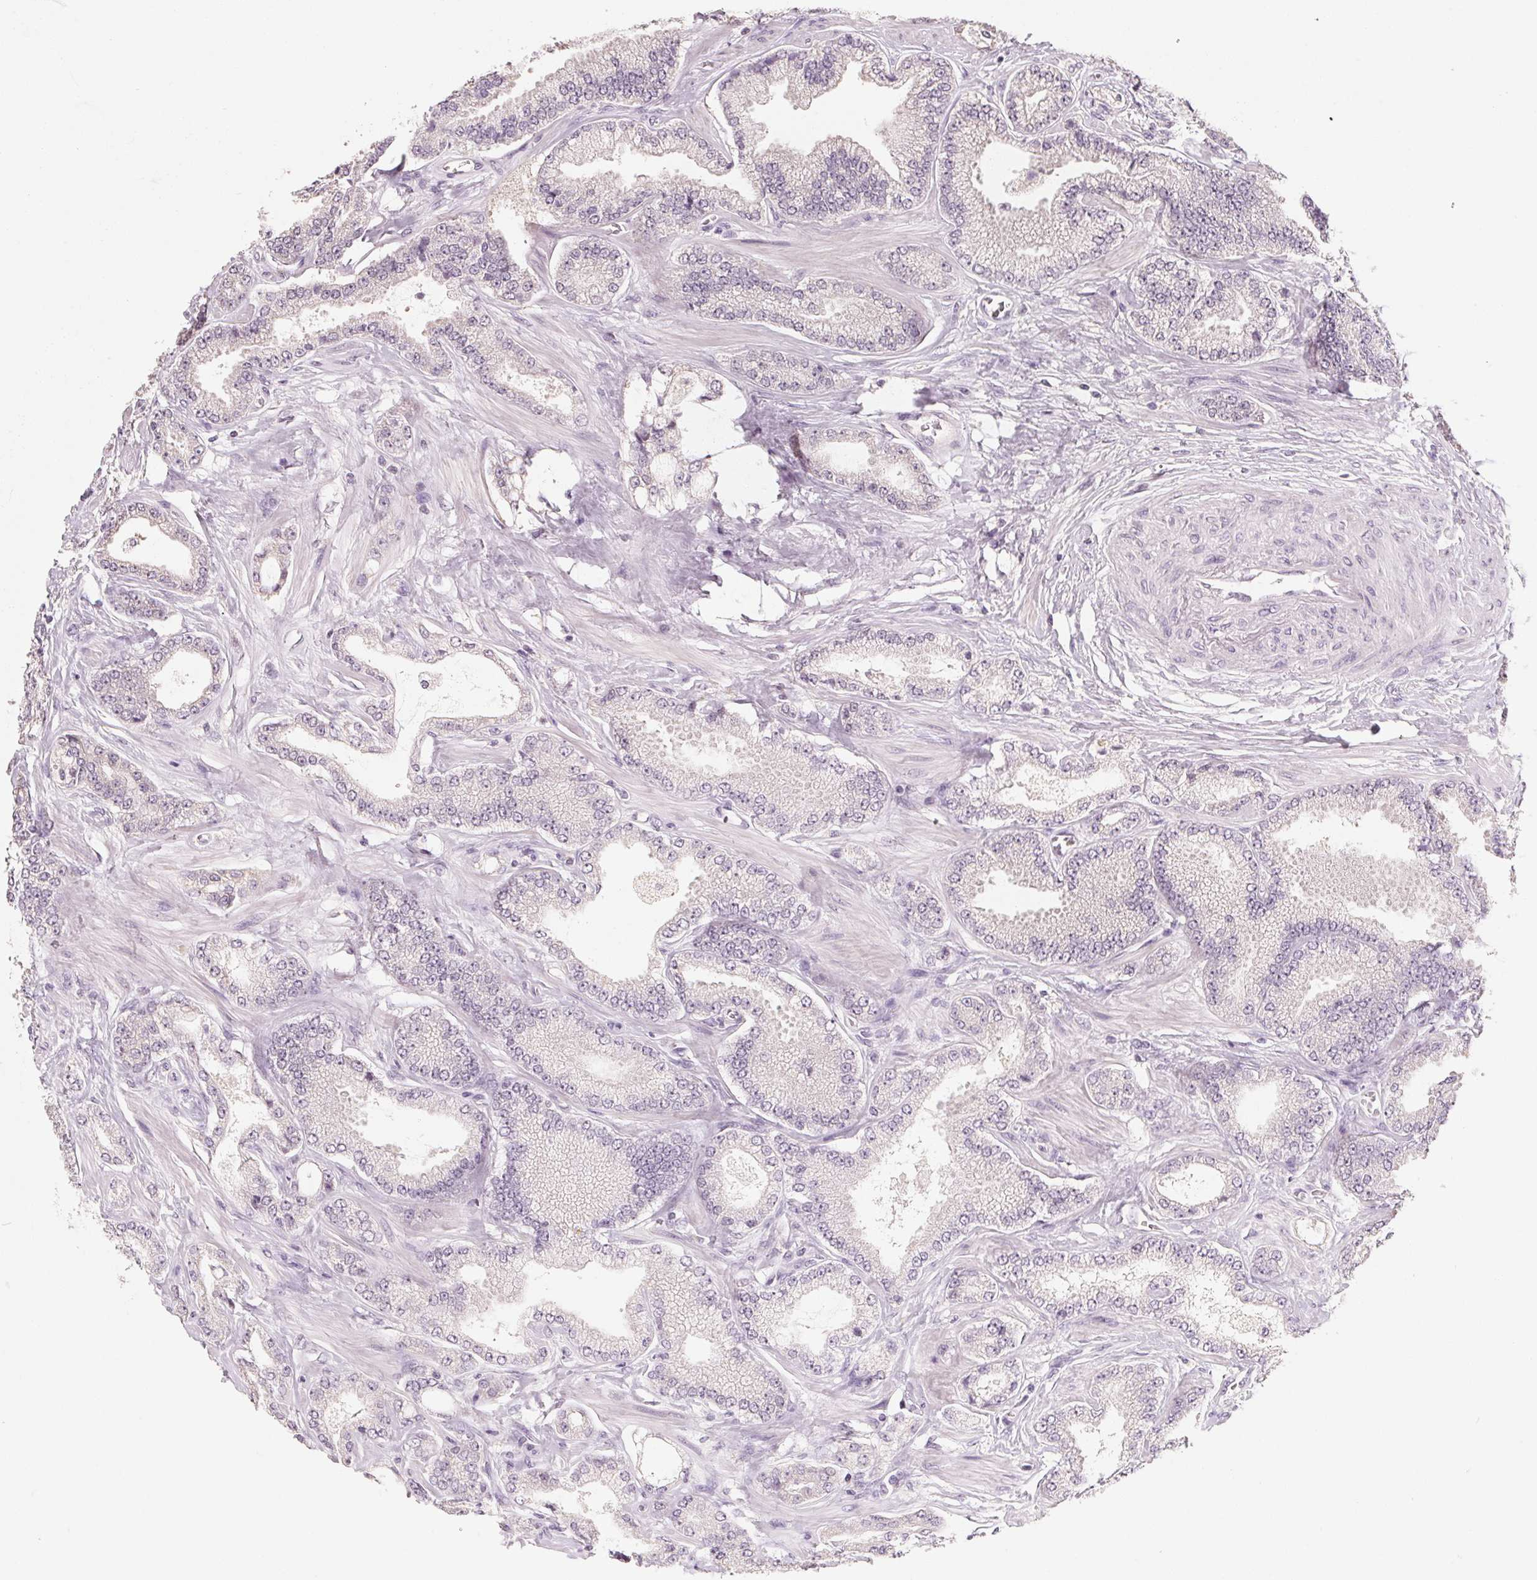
{"staining": {"intensity": "negative", "quantity": "none", "location": "none"}, "tissue": "prostate cancer", "cell_type": "Tumor cells", "image_type": "cancer", "snomed": [{"axis": "morphology", "description": "Adenocarcinoma, Low grade"}, {"axis": "topography", "description": "Prostate"}], "caption": "Immunohistochemistry (IHC) image of human prostate low-grade adenocarcinoma stained for a protein (brown), which demonstrates no expression in tumor cells.", "gene": "CAPZA3", "patient": {"sex": "male", "age": 55}}